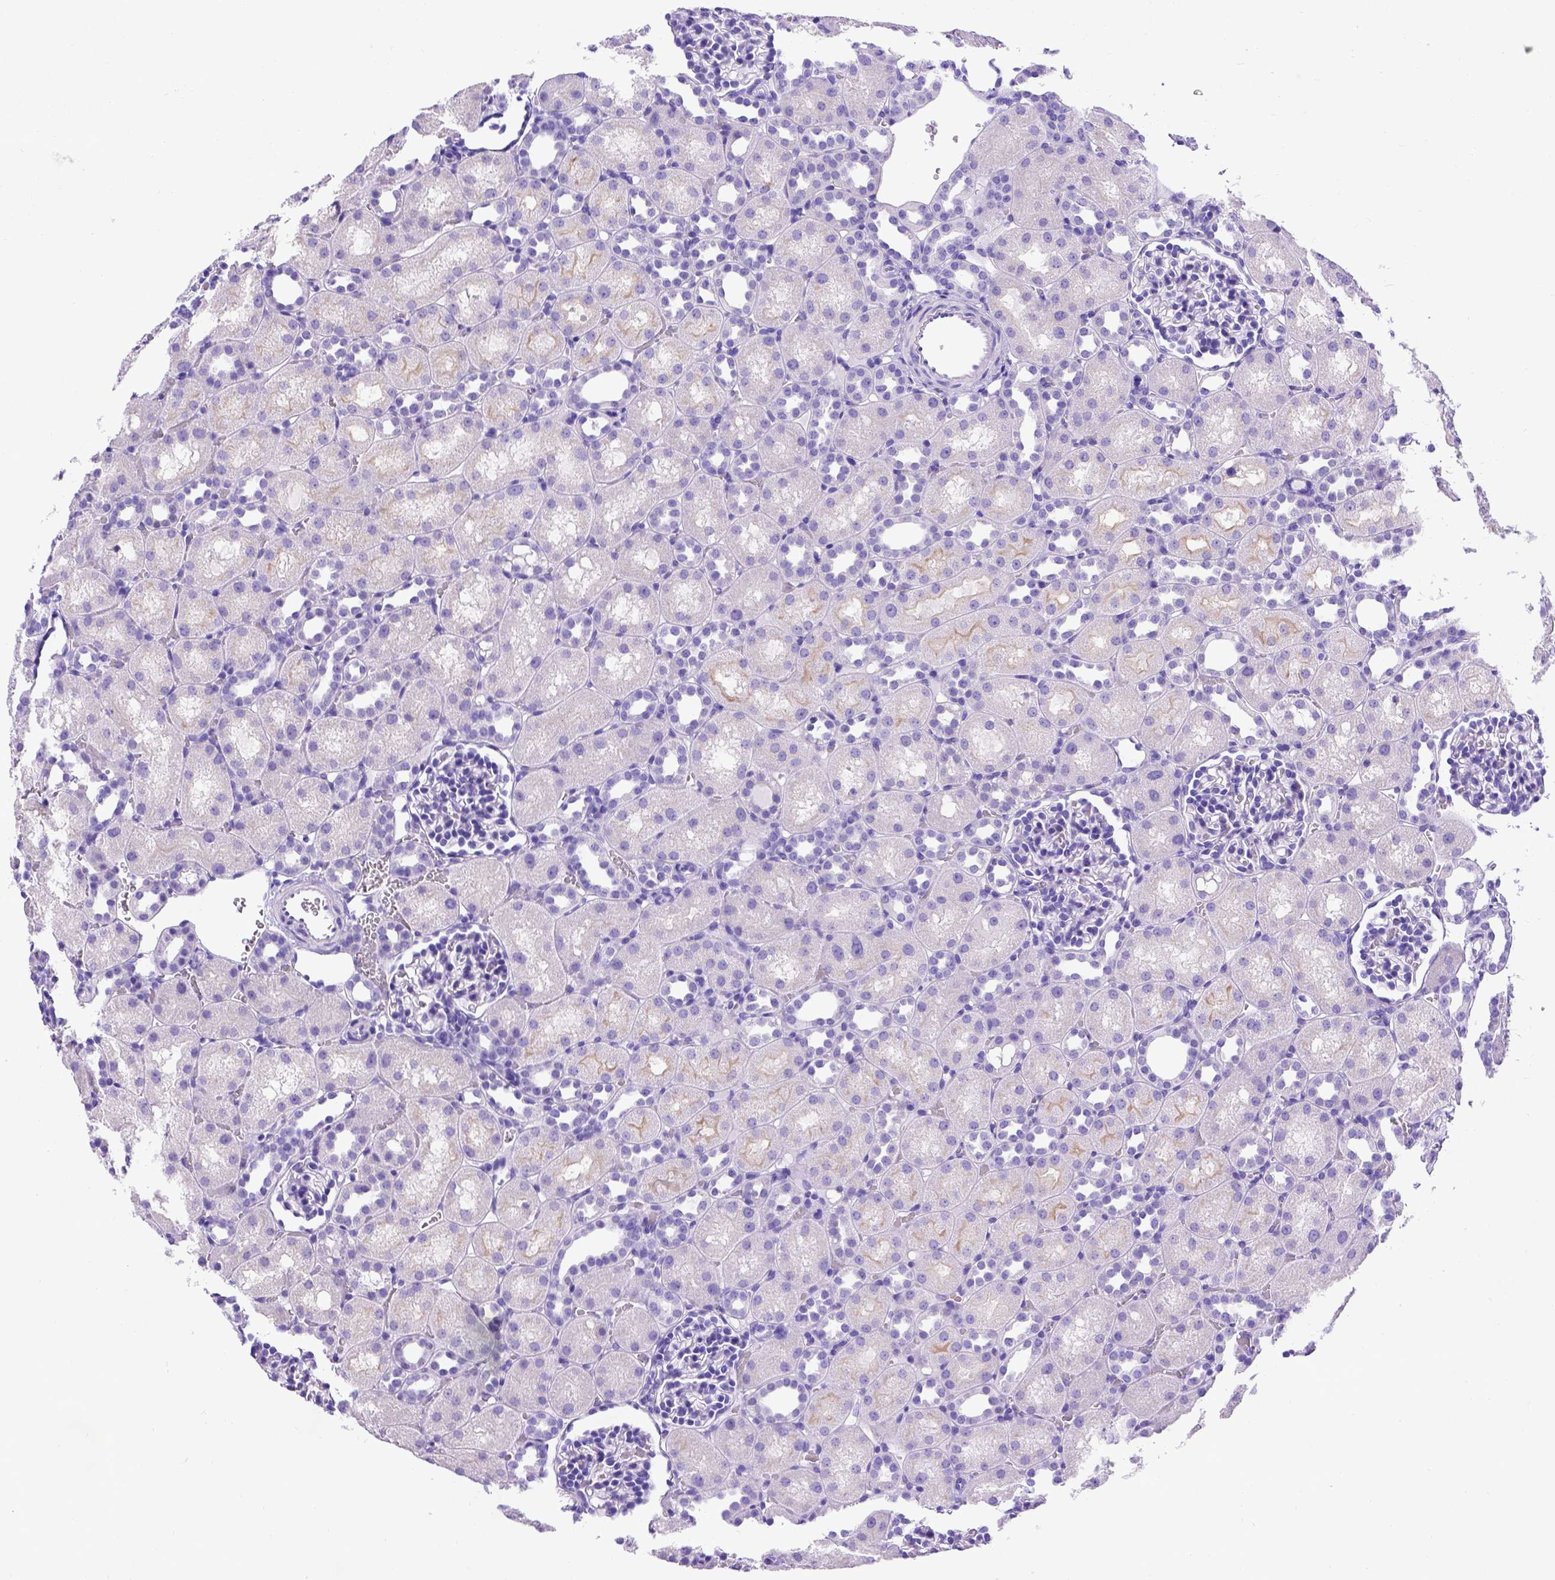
{"staining": {"intensity": "negative", "quantity": "none", "location": "none"}, "tissue": "kidney", "cell_type": "Cells in glomeruli", "image_type": "normal", "snomed": [{"axis": "morphology", "description": "Normal tissue, NOS"}, {"axis": "topography", "description": "Kidney"}], "caption": "The IHC micrograph has no significant expression in cells in glomeruli of kidney.", "gene": "MEOX2", "patient": {"sex": "male", "age": 1}}